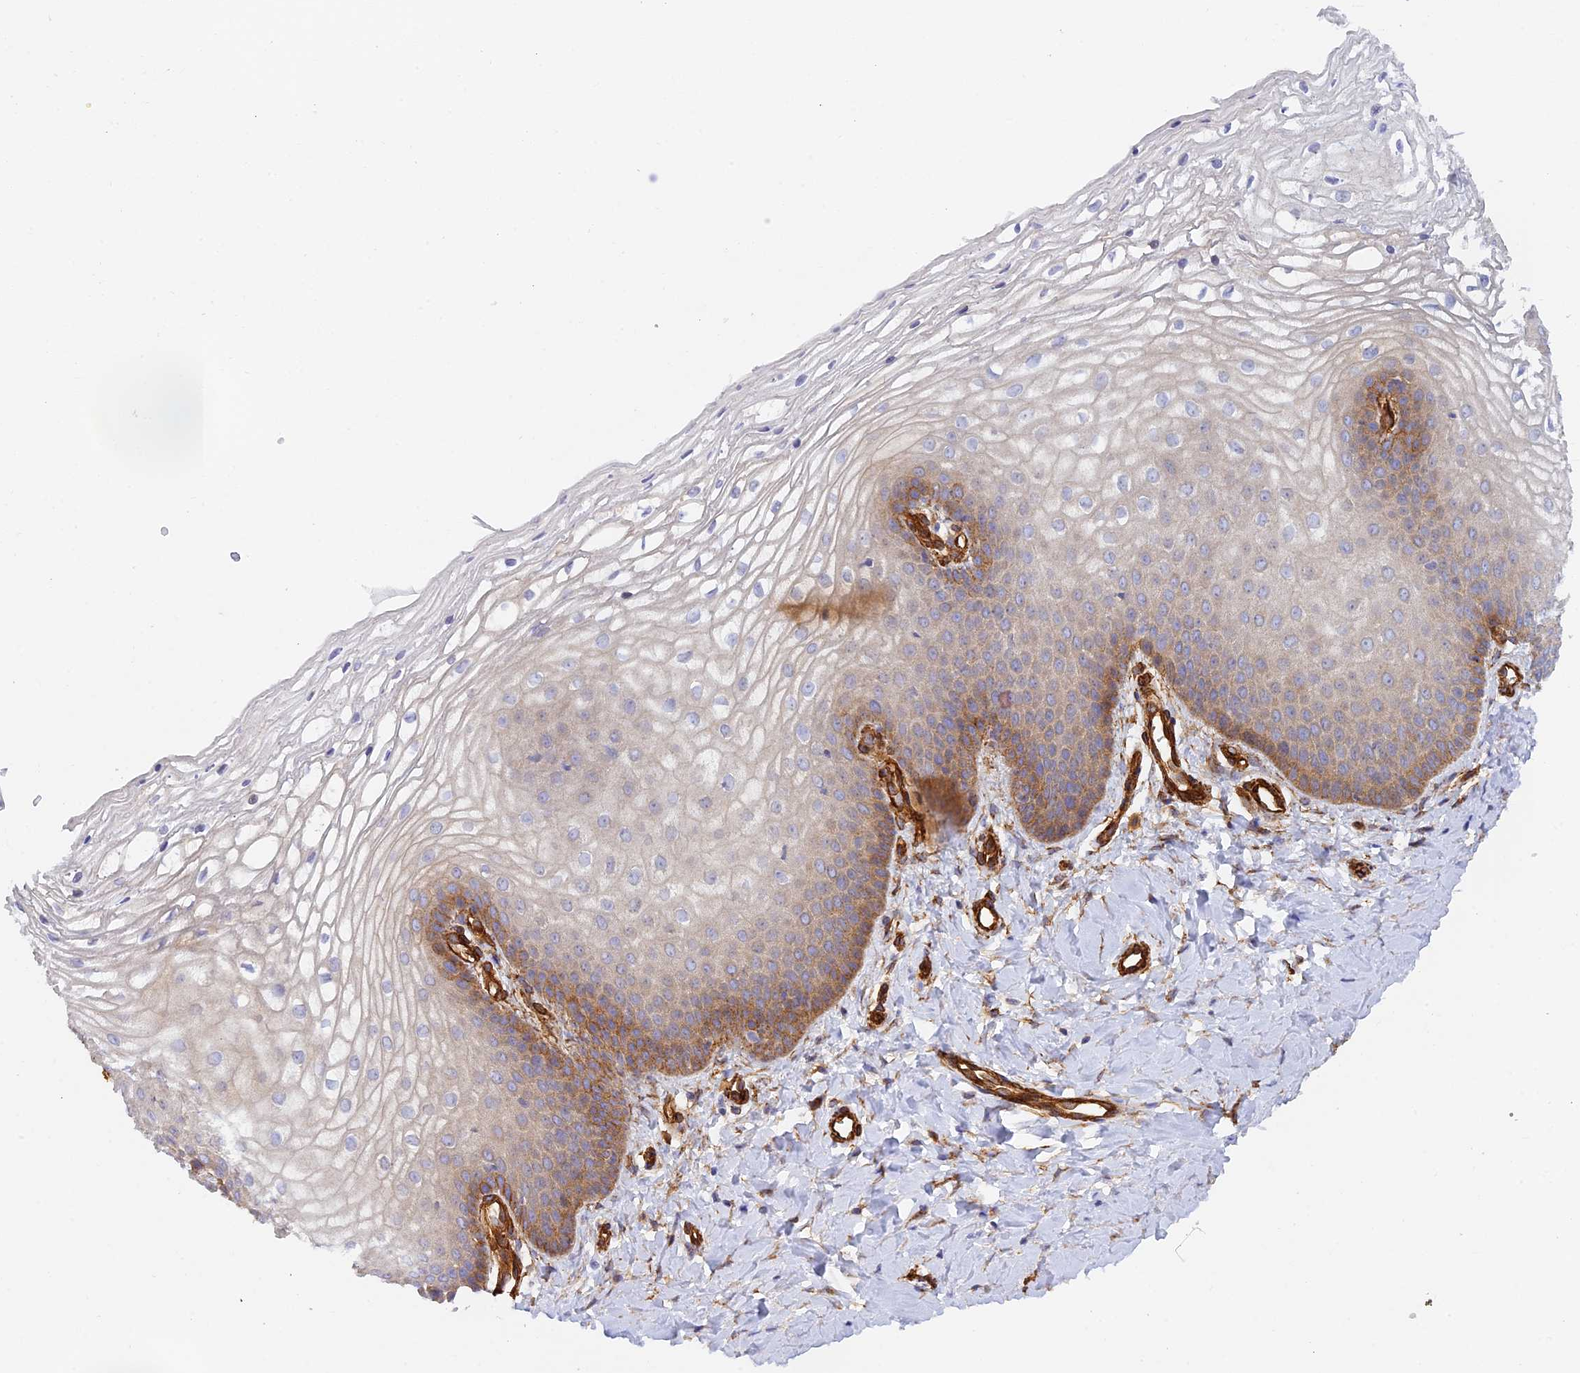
{"staining": {"intensity": "moderate", "quantity": "25%-75%", "location": "cytoplasmic/membranous"}, "tissue": "vagina", "cell_type": "Squamous epithelial cells", "image_type": "normal", "snomed": [{"axis": "morphology", "description": "Normal tissue, NOS"}, {"axis": "topography", "description": "Vagina"}], "caption": "Brown immunohistochemical staining in normal human vagina displays moderate cytoplasmic/membranous expression in approximately 25%-75% of squamous epithelial cells.", "gene": "MYO9A", "patient": {"sex": "female", "age": 68}}